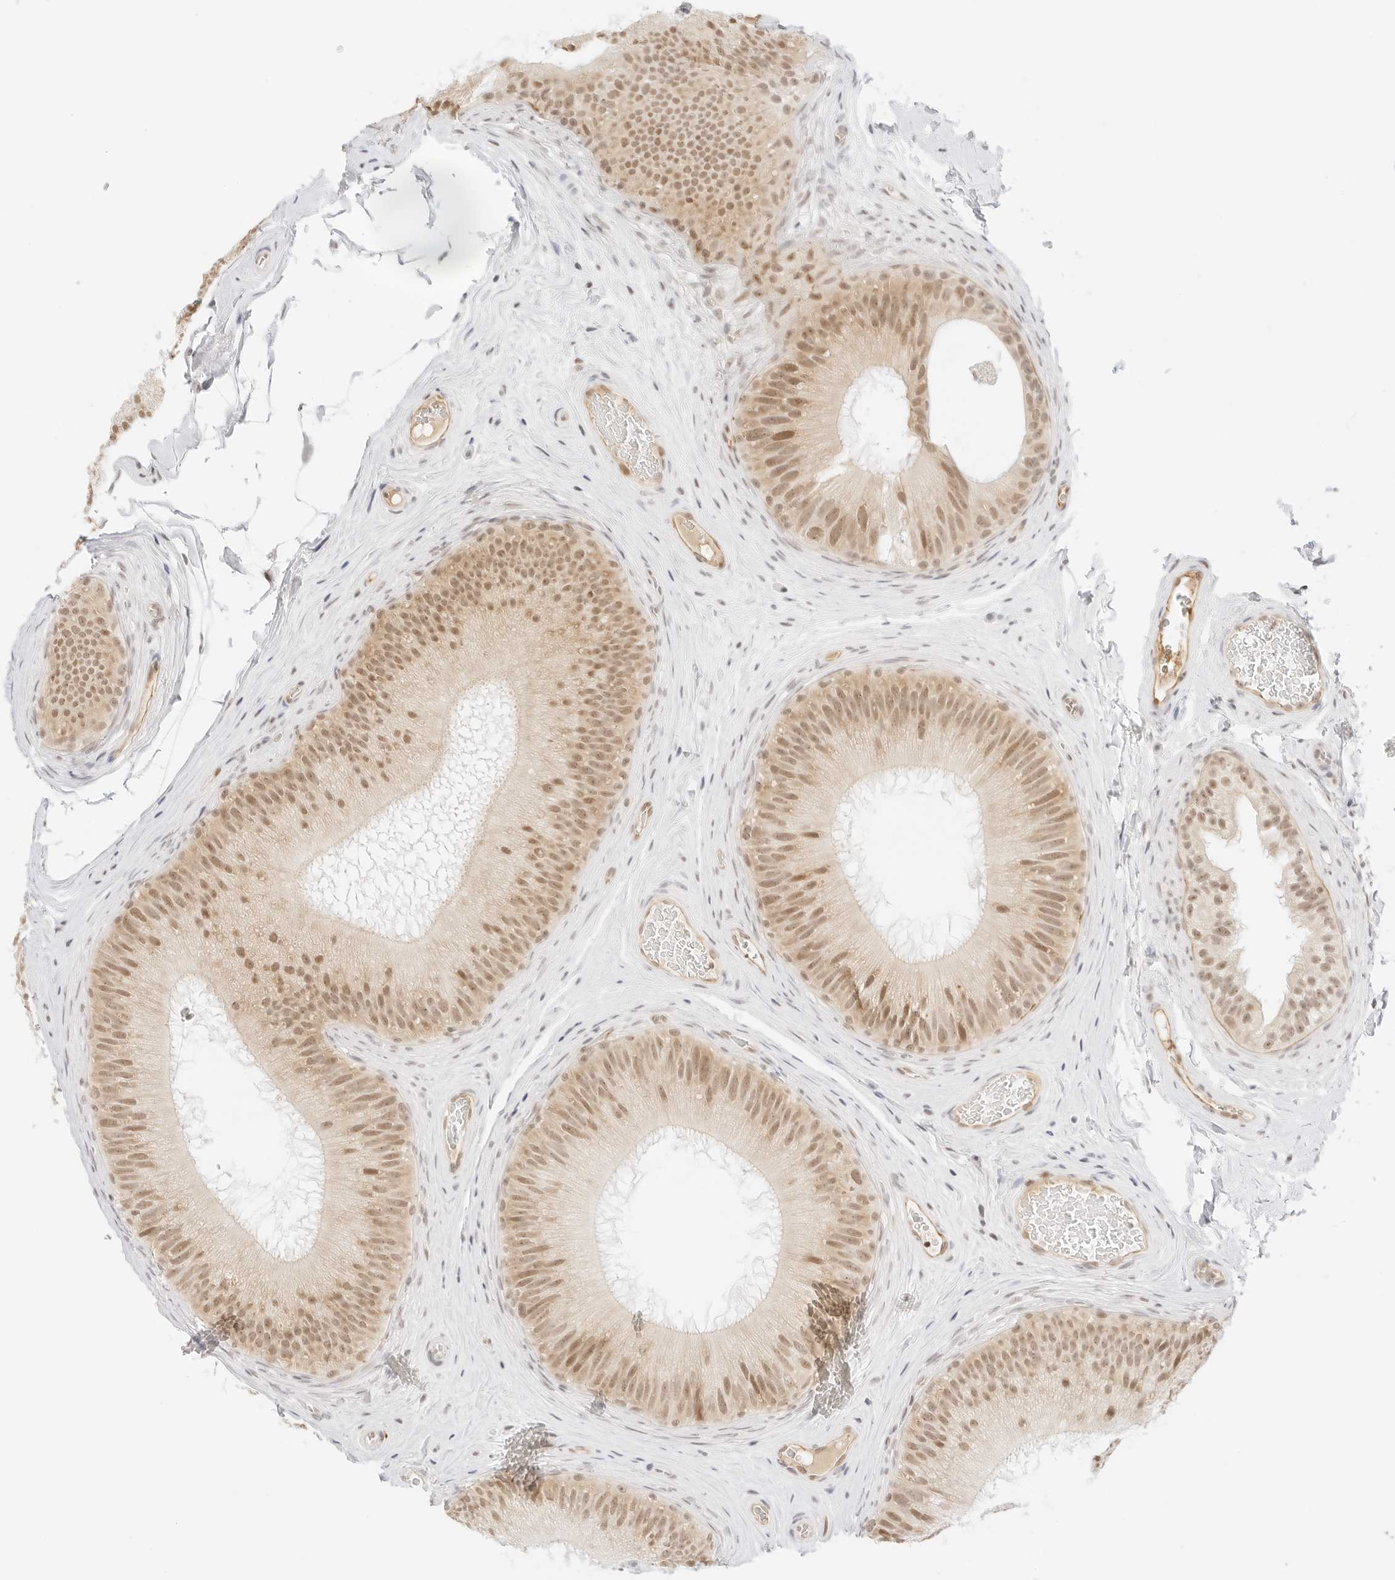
{"staining": {"intensity": "moderate", "quantity": ">75%", "location": "nuclear"}, "tissue": "epididymis", "cell_type": "Glandular cells", "image_type": "normal", "snomed": [{"axis": "morphology", "description": "Normal tissue, NOS"}, {"axis": "topography", "description": "Epididymis"}], "caption": "IHC image of normal epididymis: human epididymis stained using IHC reveals medium levels of moderate protein expression localized specifically in the nuclear of glandular cells, appearing as a nuclear brown color.", "gene": "ITGA6", "patient": {"sex": "male", "age": 45}}